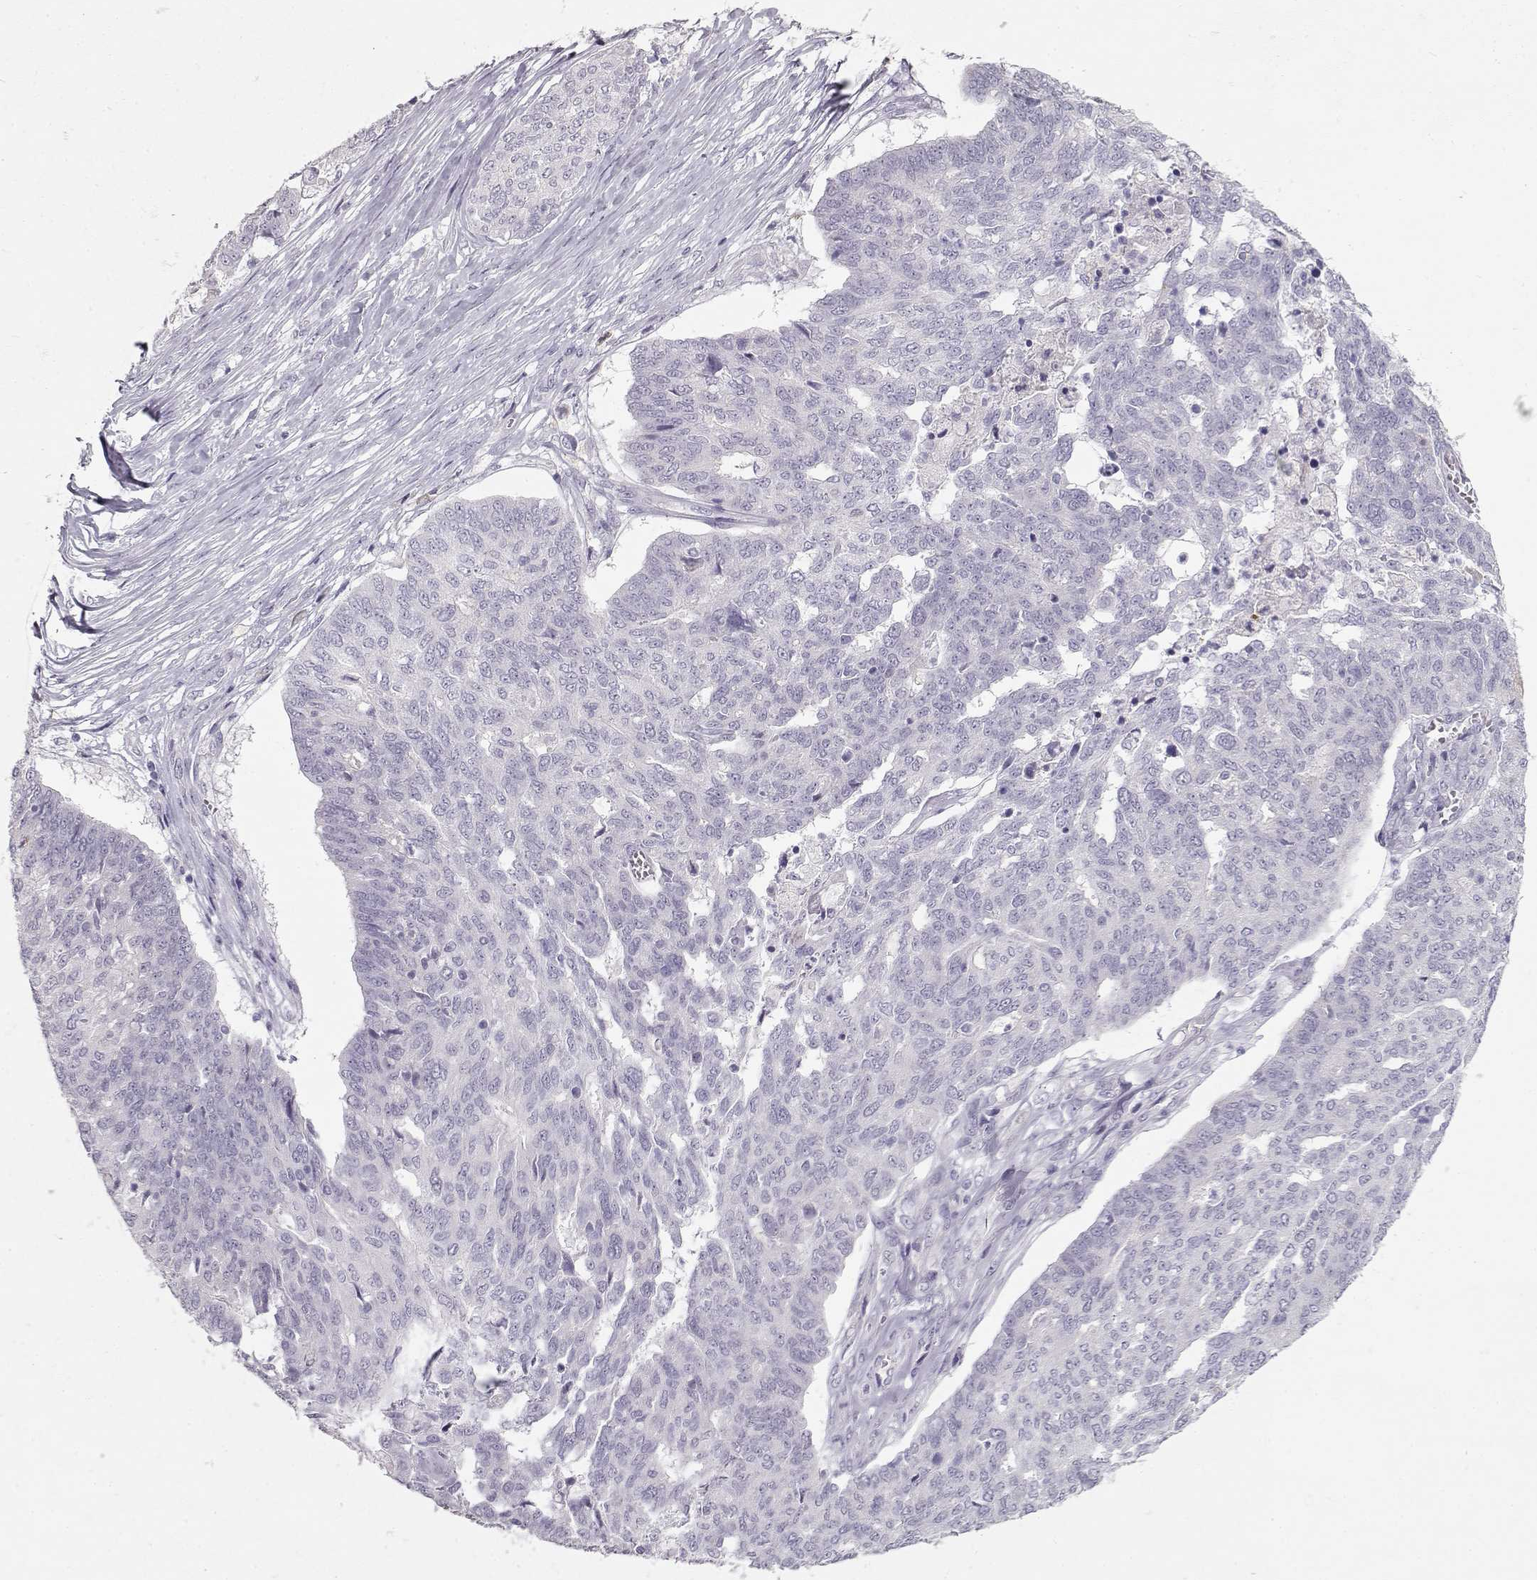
{"staining": {"intensity": "negative", "quantity": "none", "location": "none"}, "tissue": "ovarian cancer", "cell_type": "Tumor cells", "image_type": "cancer", "snomed": [{"axis": "morphology", "description": "Cystadenocarcinoma, serous, NOS"}, {"axis": "topography", "description": "Ovary"}], "caption": "A photomicrograph of human ovarian cancer is negative for staining in tumor cells.", "gene": "NUTM1", "patient": {"sex": "female", "age": 67}}